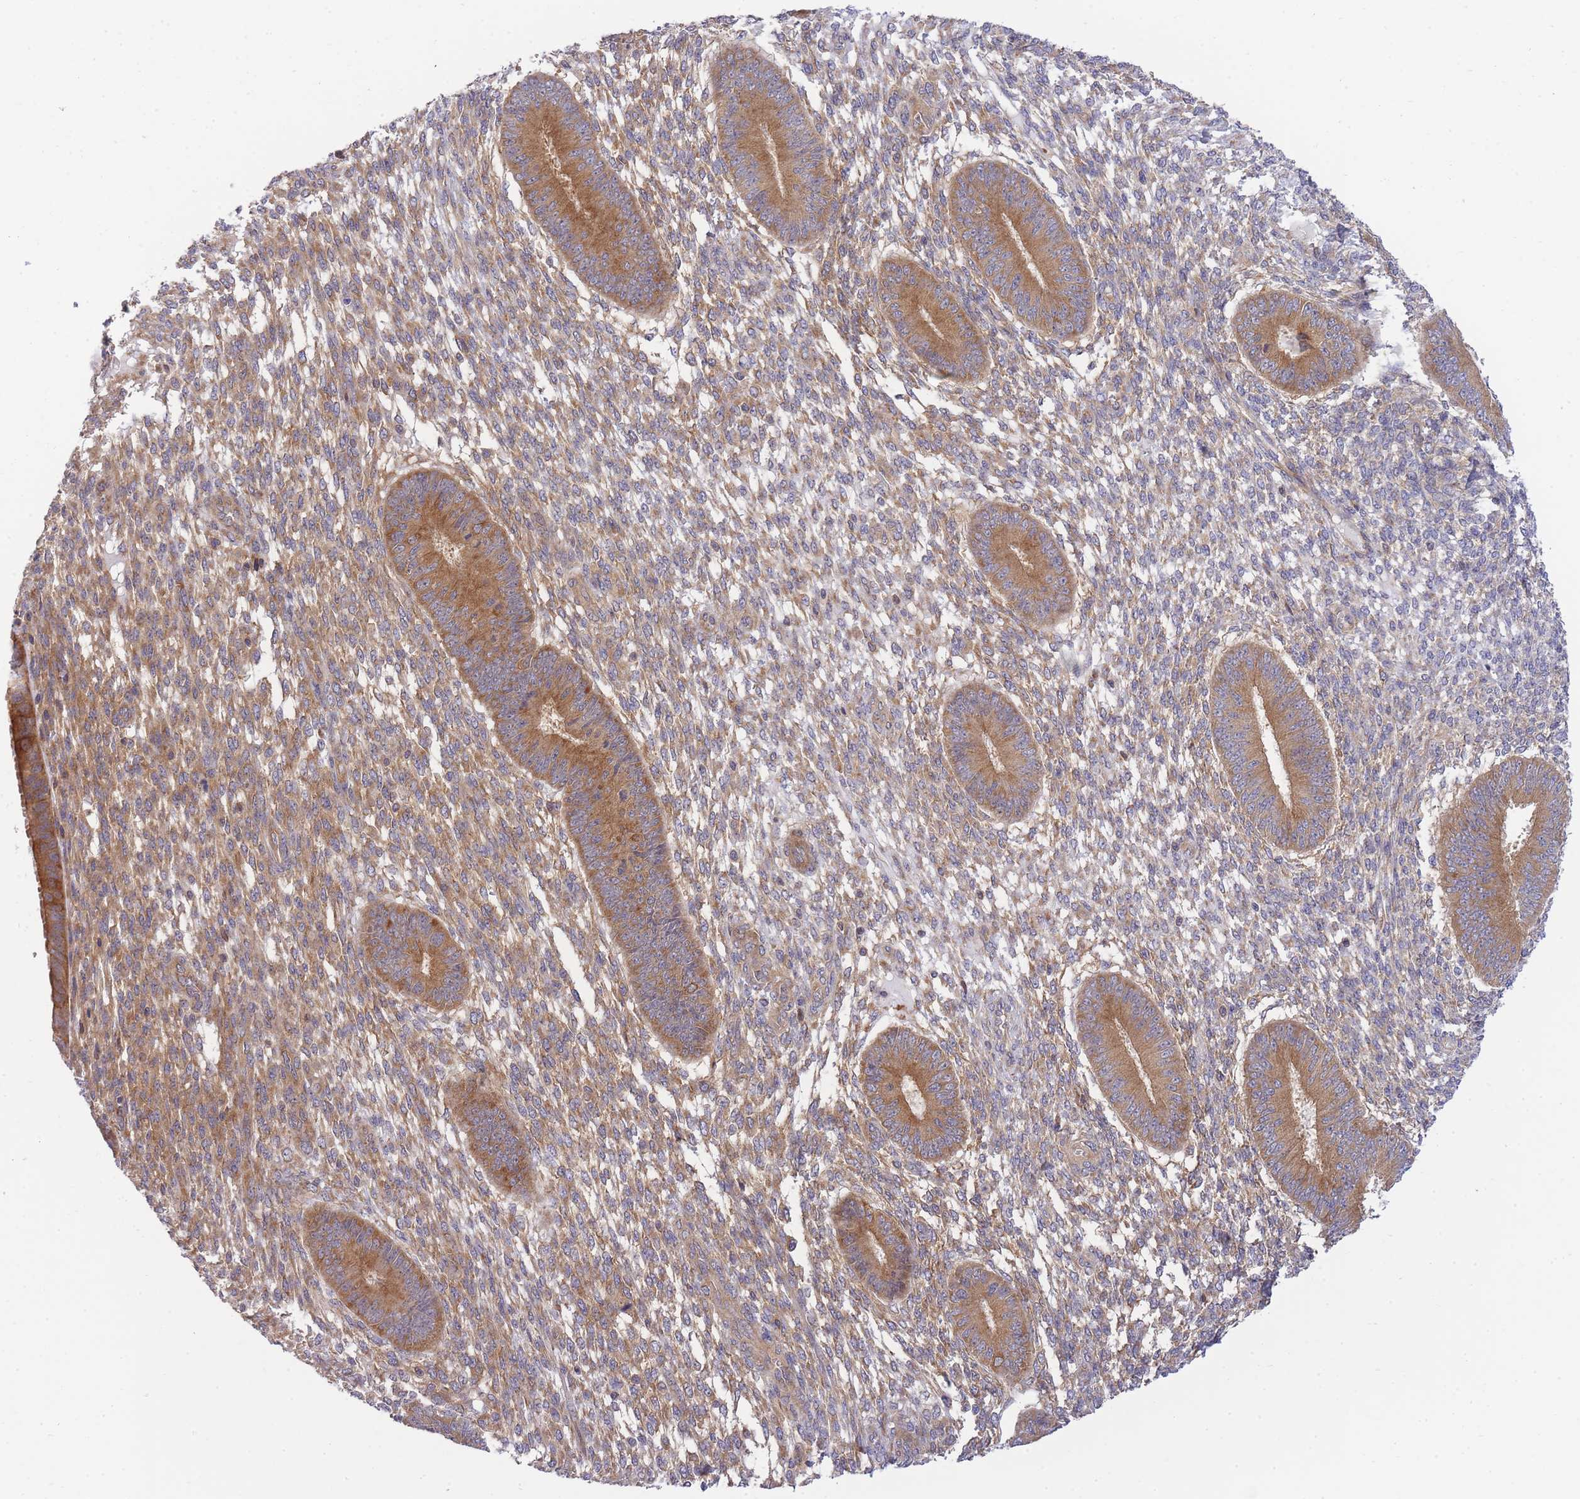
{"staining": {"intensity": "moderate", "quantity": ">75%", "location": "cytoplasmic/membranous"}, "tissue": "endometrium", "cell_type": "Cells in endometrial stroma", "image_type": "normal", "snomed": [{"axis": "morphology", "description": "Normal tissue, NOS"}, {"axis": "topography", "description": "Endometrium"}], "caption": "Endometrium stained for a protein displays moderate cytoplasmic/membranous positivity in cells in endometrial stroma. (DAB = brown stain, brightfield microscopy at high magnification).", "gene": "EIF2B2", "patient": {"sex": "female", "age": 49}}